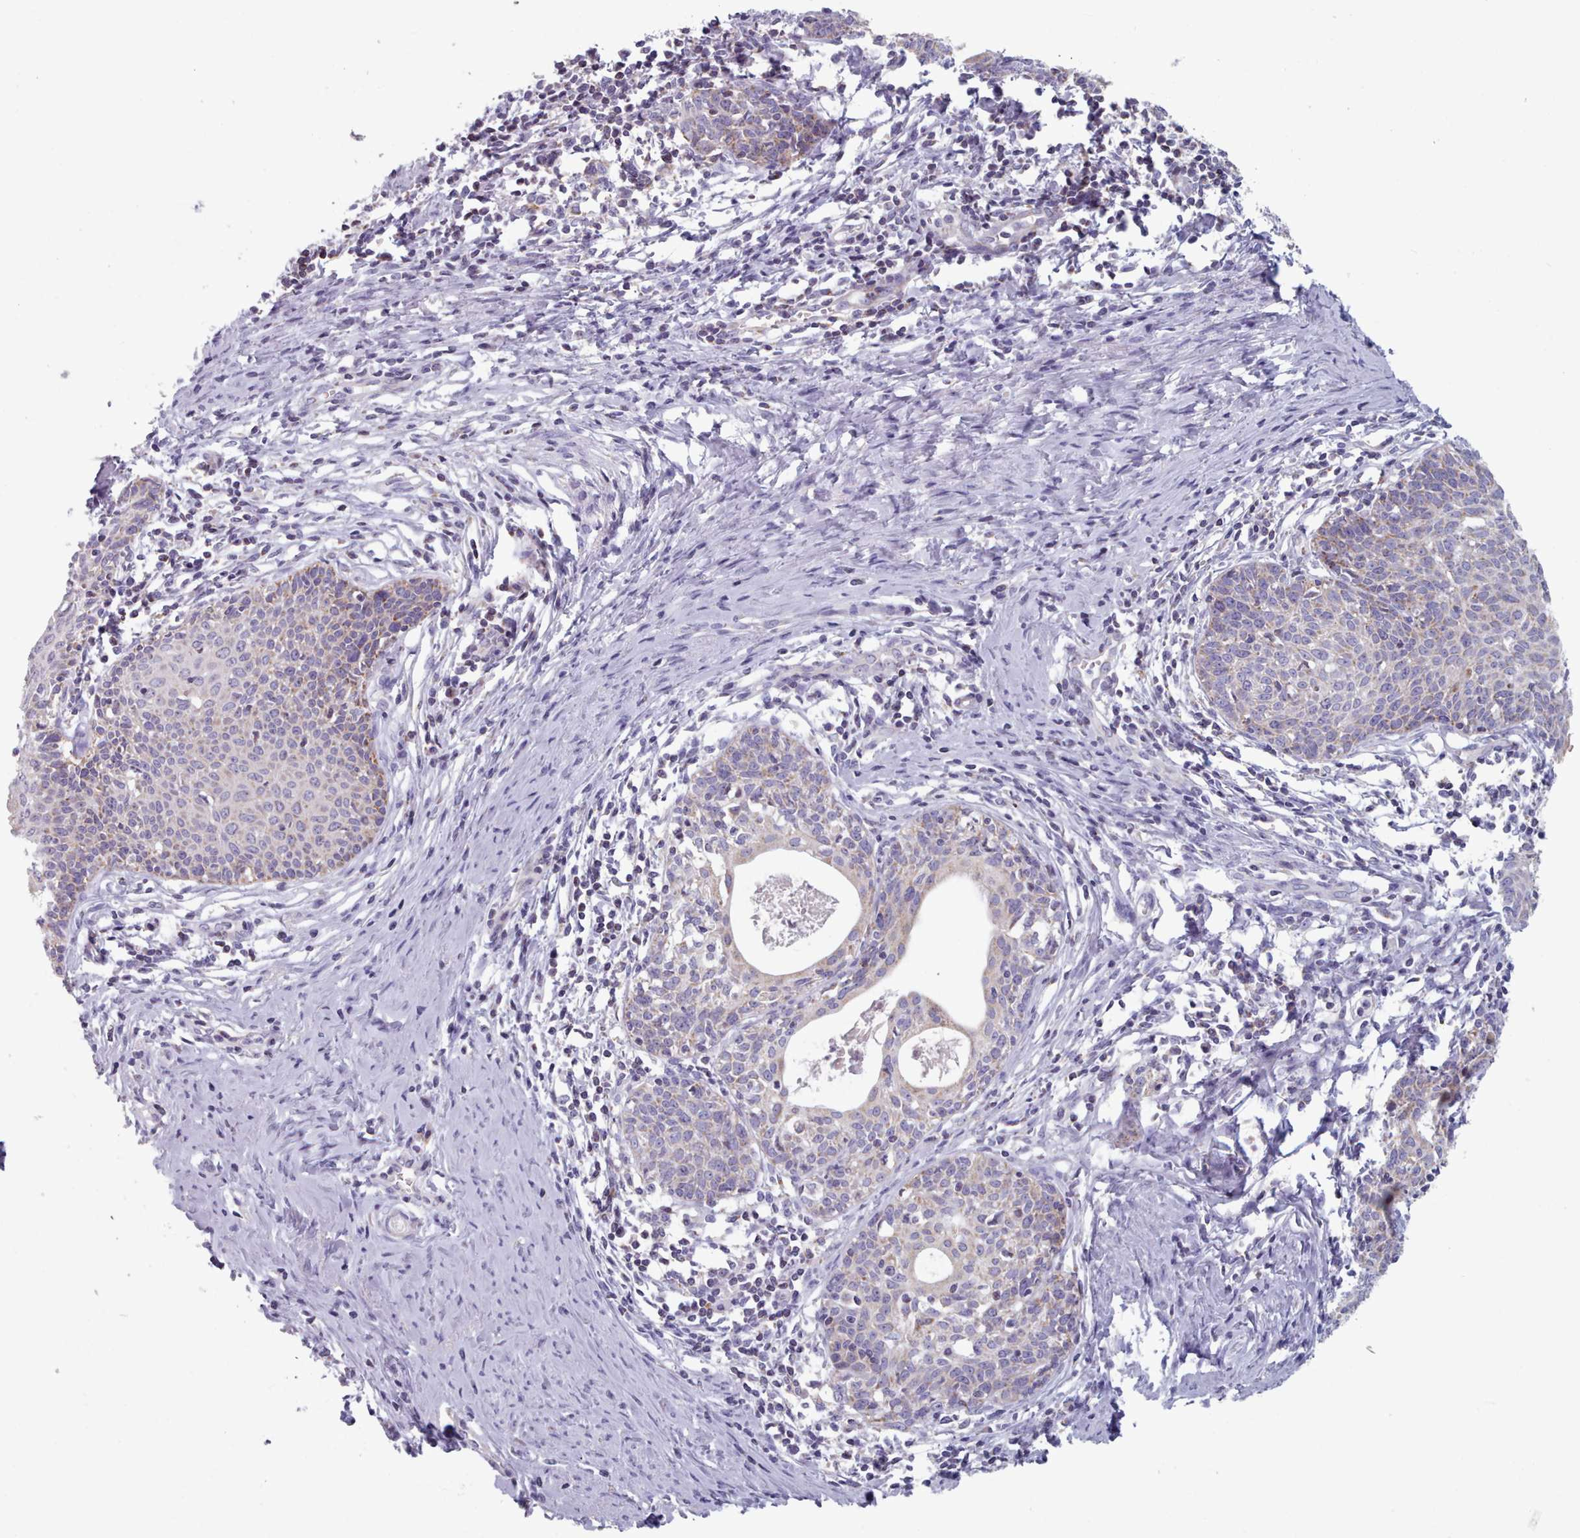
{"staining": {"intensity": "weak", "quantity": "<25%", "location": "cytoplasmic/membranous"}, "tissue": "cervical cancer", "cell_type": "Tumor cells", "image_type": "cancer", "snomed": [{"axis": "morphology", "description": "Squamous cell carcinoma, NOS"}, {"axis": "topography", "description": "Cervix"}], "caption": "This is an immunohistochemistry (IHC) image of cervical squamous cell carcinoma. There is no expression in tumor cells.", "gene": "FAM170B", "patient": {"sex": "female", "age": 52}}